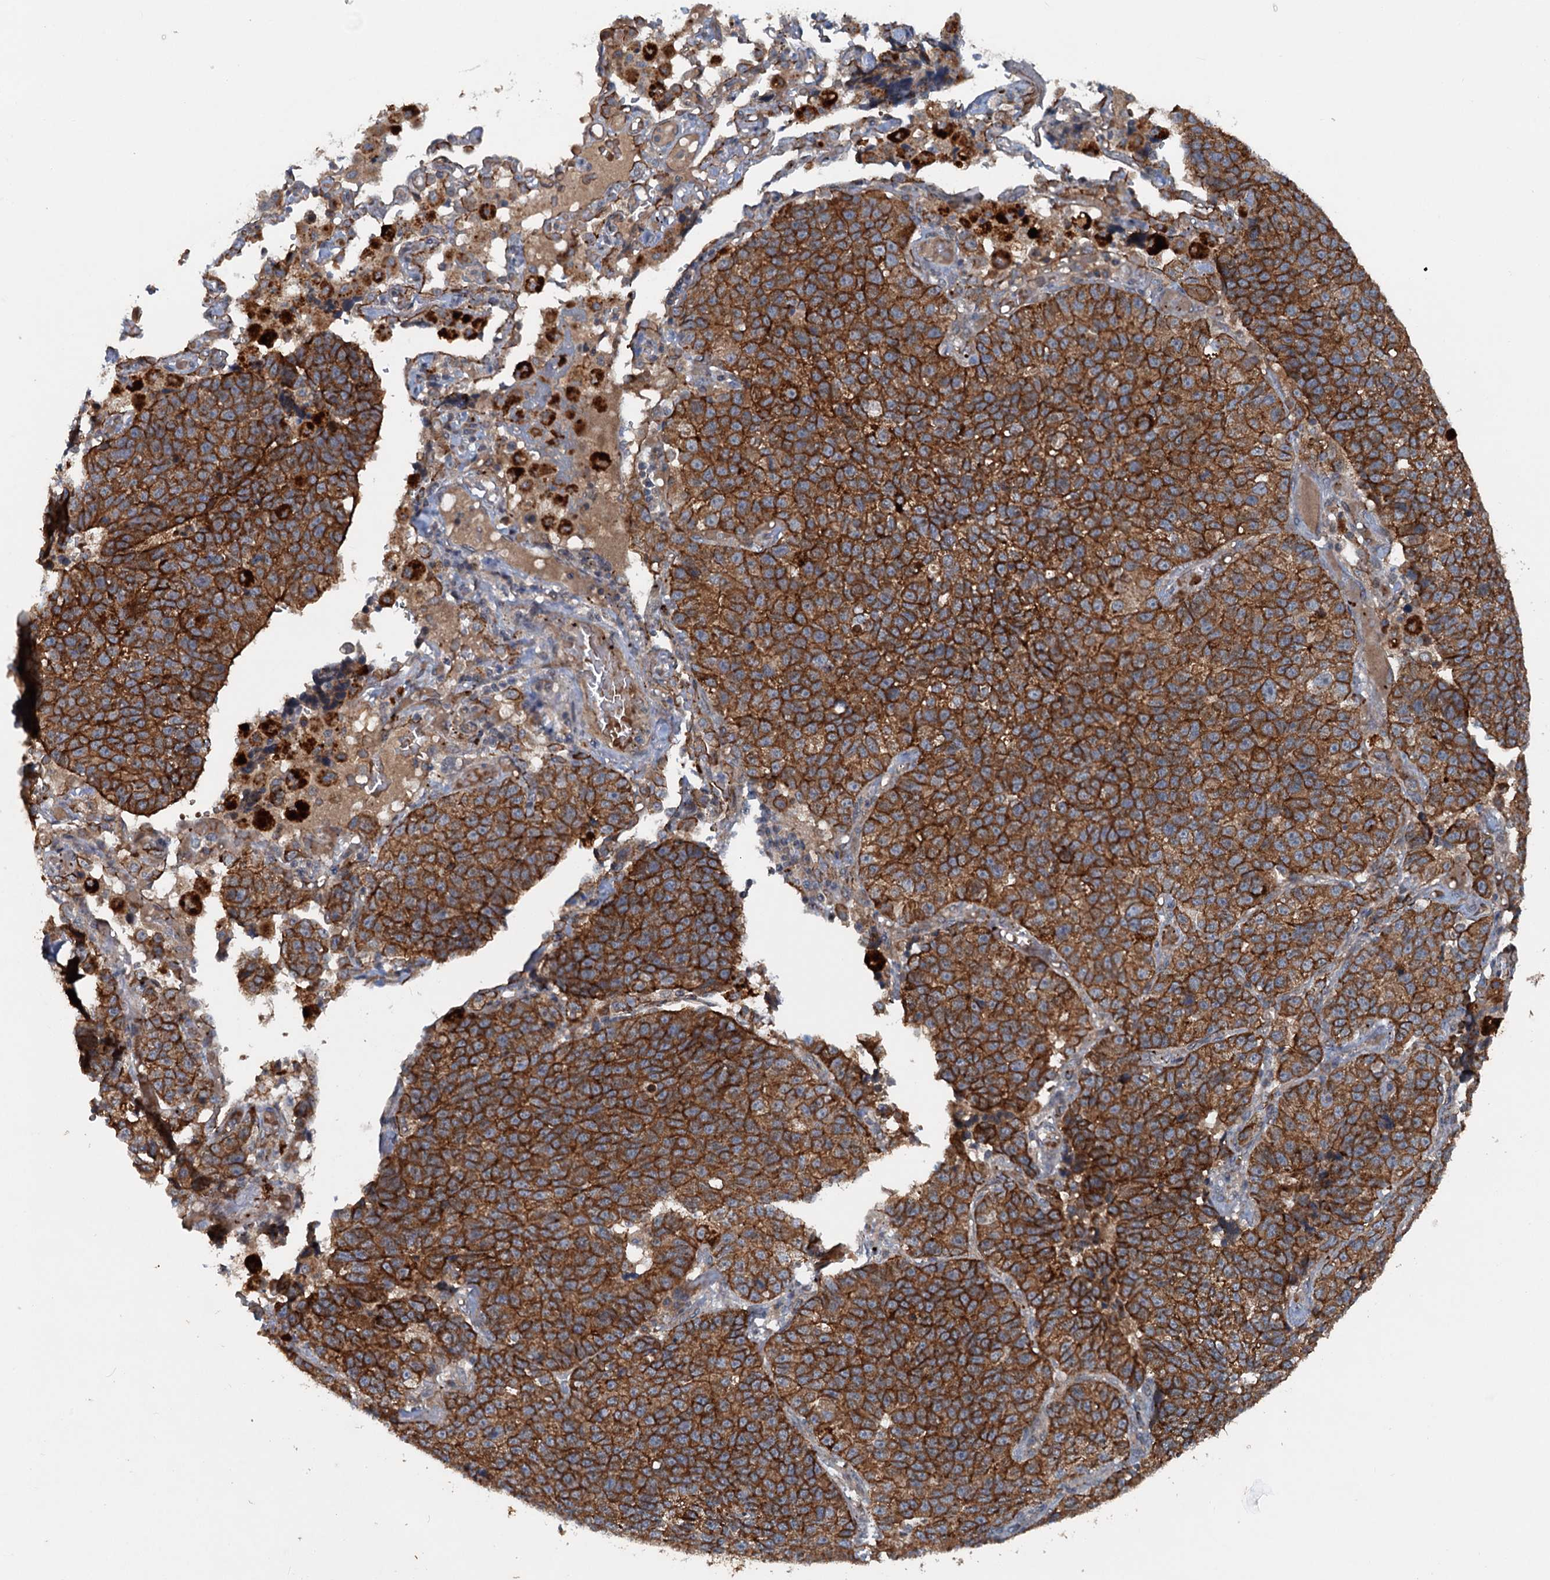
{"staining": {"intensity": "strong", "quantity": ">75%", "location": "cytoplasmic/membranous"}, "tissue": "lung cancer", "cell_type": "Tumor cells", "image_type": "cancer", "snomed": [{"axis": "morphology", "description": "Adenocarcinoma, NOS"}, {"axis": "topography", "description": "Lung"}], "caption": "The histopathology image reveals staining of lung adenocarcinoma, revealing strong cytoplasmic/membranous protein positivity (brown color) within tumor cells. (DAB IHC, brown staining for protein, blue staining for nuclei).", "gene": "N4BP2L2", "patient": {"sex": "male", "age": 49}}